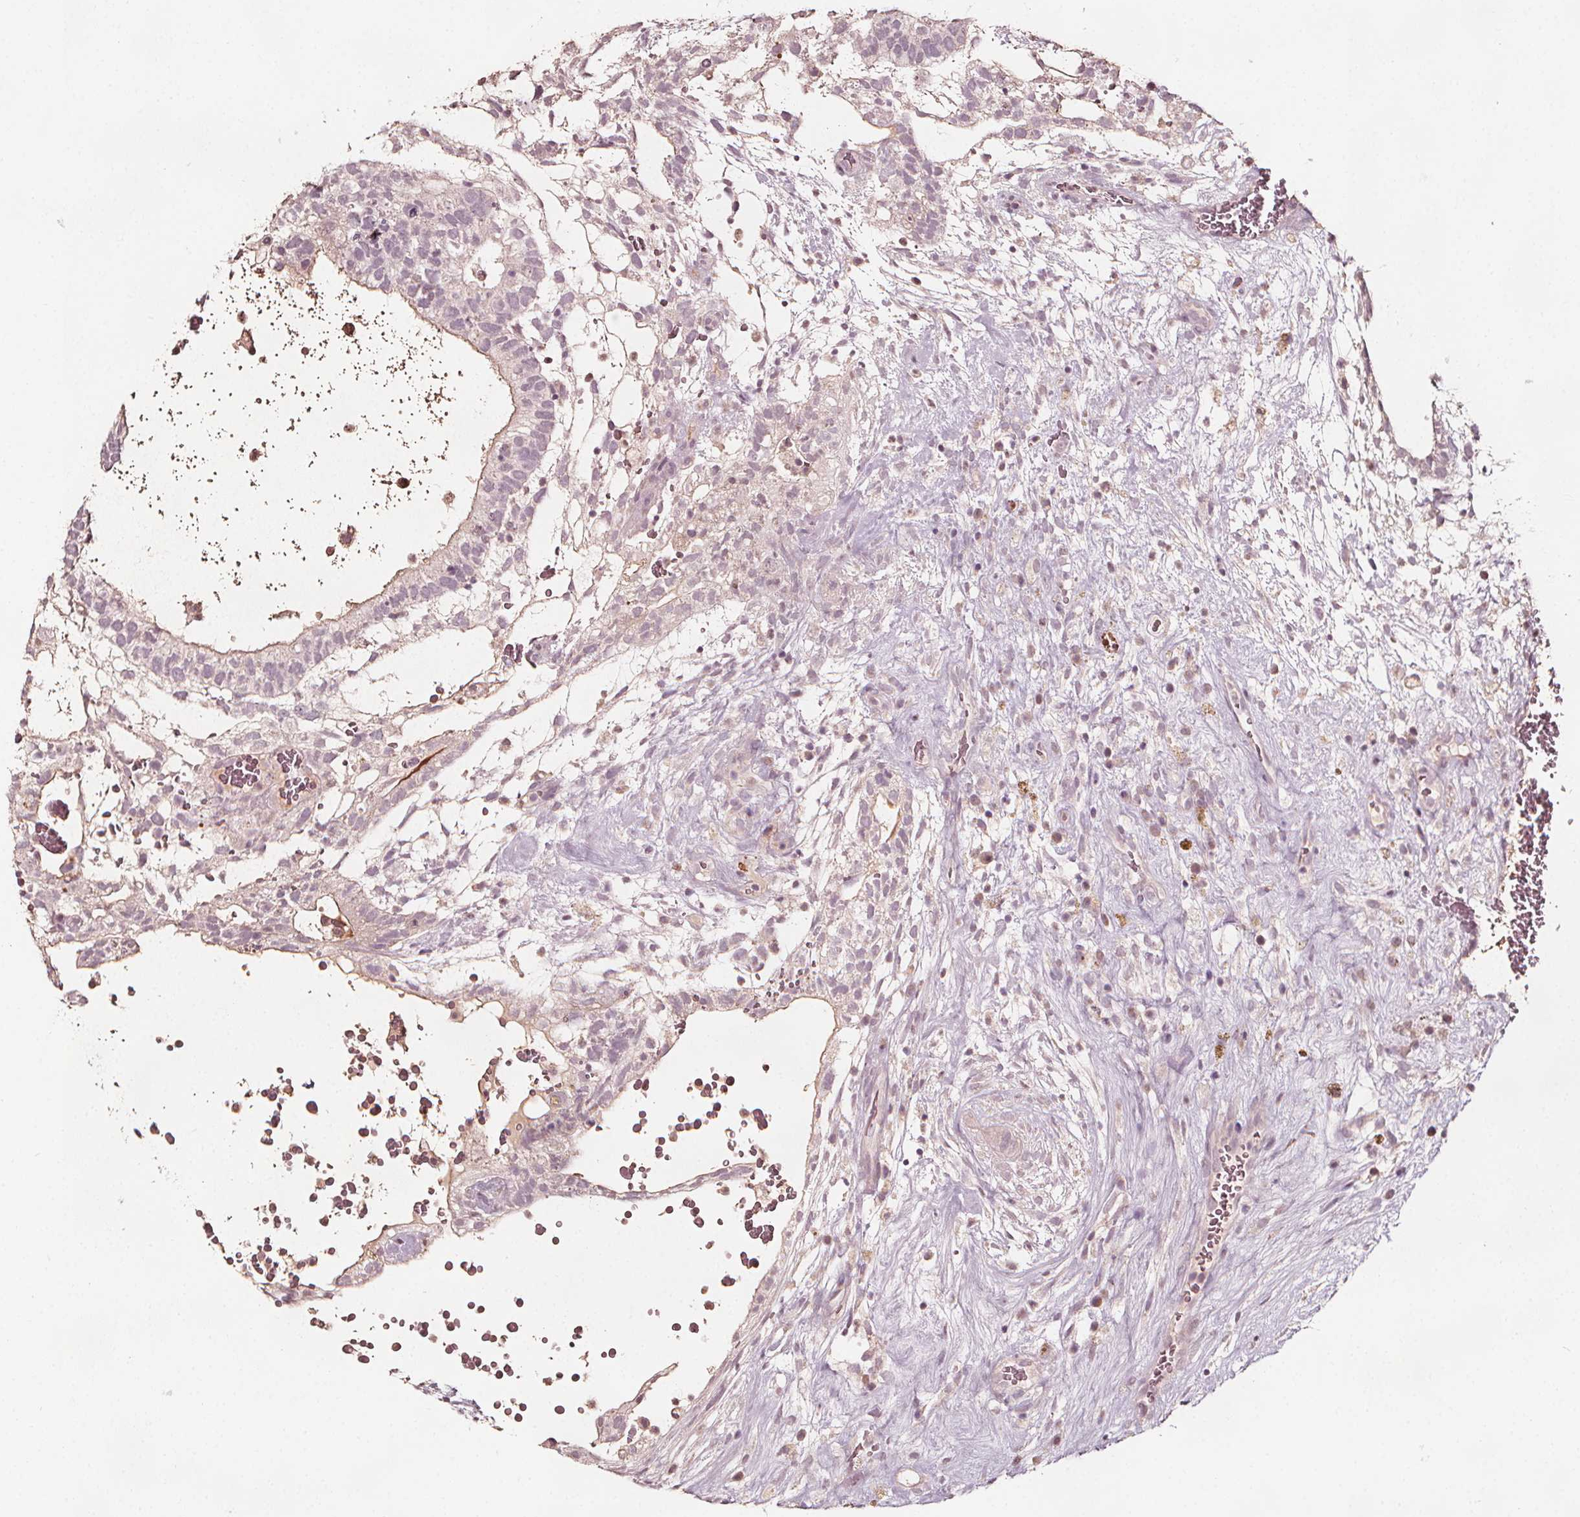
{"staining": {"intensity": "weak", "quantity": "<25%", "location": "cytoplasmic/membranous"}, "tissue": "testis cancer", "cell_type": "Tumor cells", "image_type": "cancer", "snomed": [{"axis": "morphology", "description": "Normal tissue, NOS"}, {"axis": "morphology", "description": "Carcinoma, Embryonal, NOS"}, {"axis": "topography", "description": "Testis"}], "caption": "Tumor cells are negative for brown protein staining in embryonal carcinoma (testis). (DAB immunohistochemistry with hematoxylin counter stain).", "gene": "NPC1L1", "patient": {"sex": "male", "age": 32}}